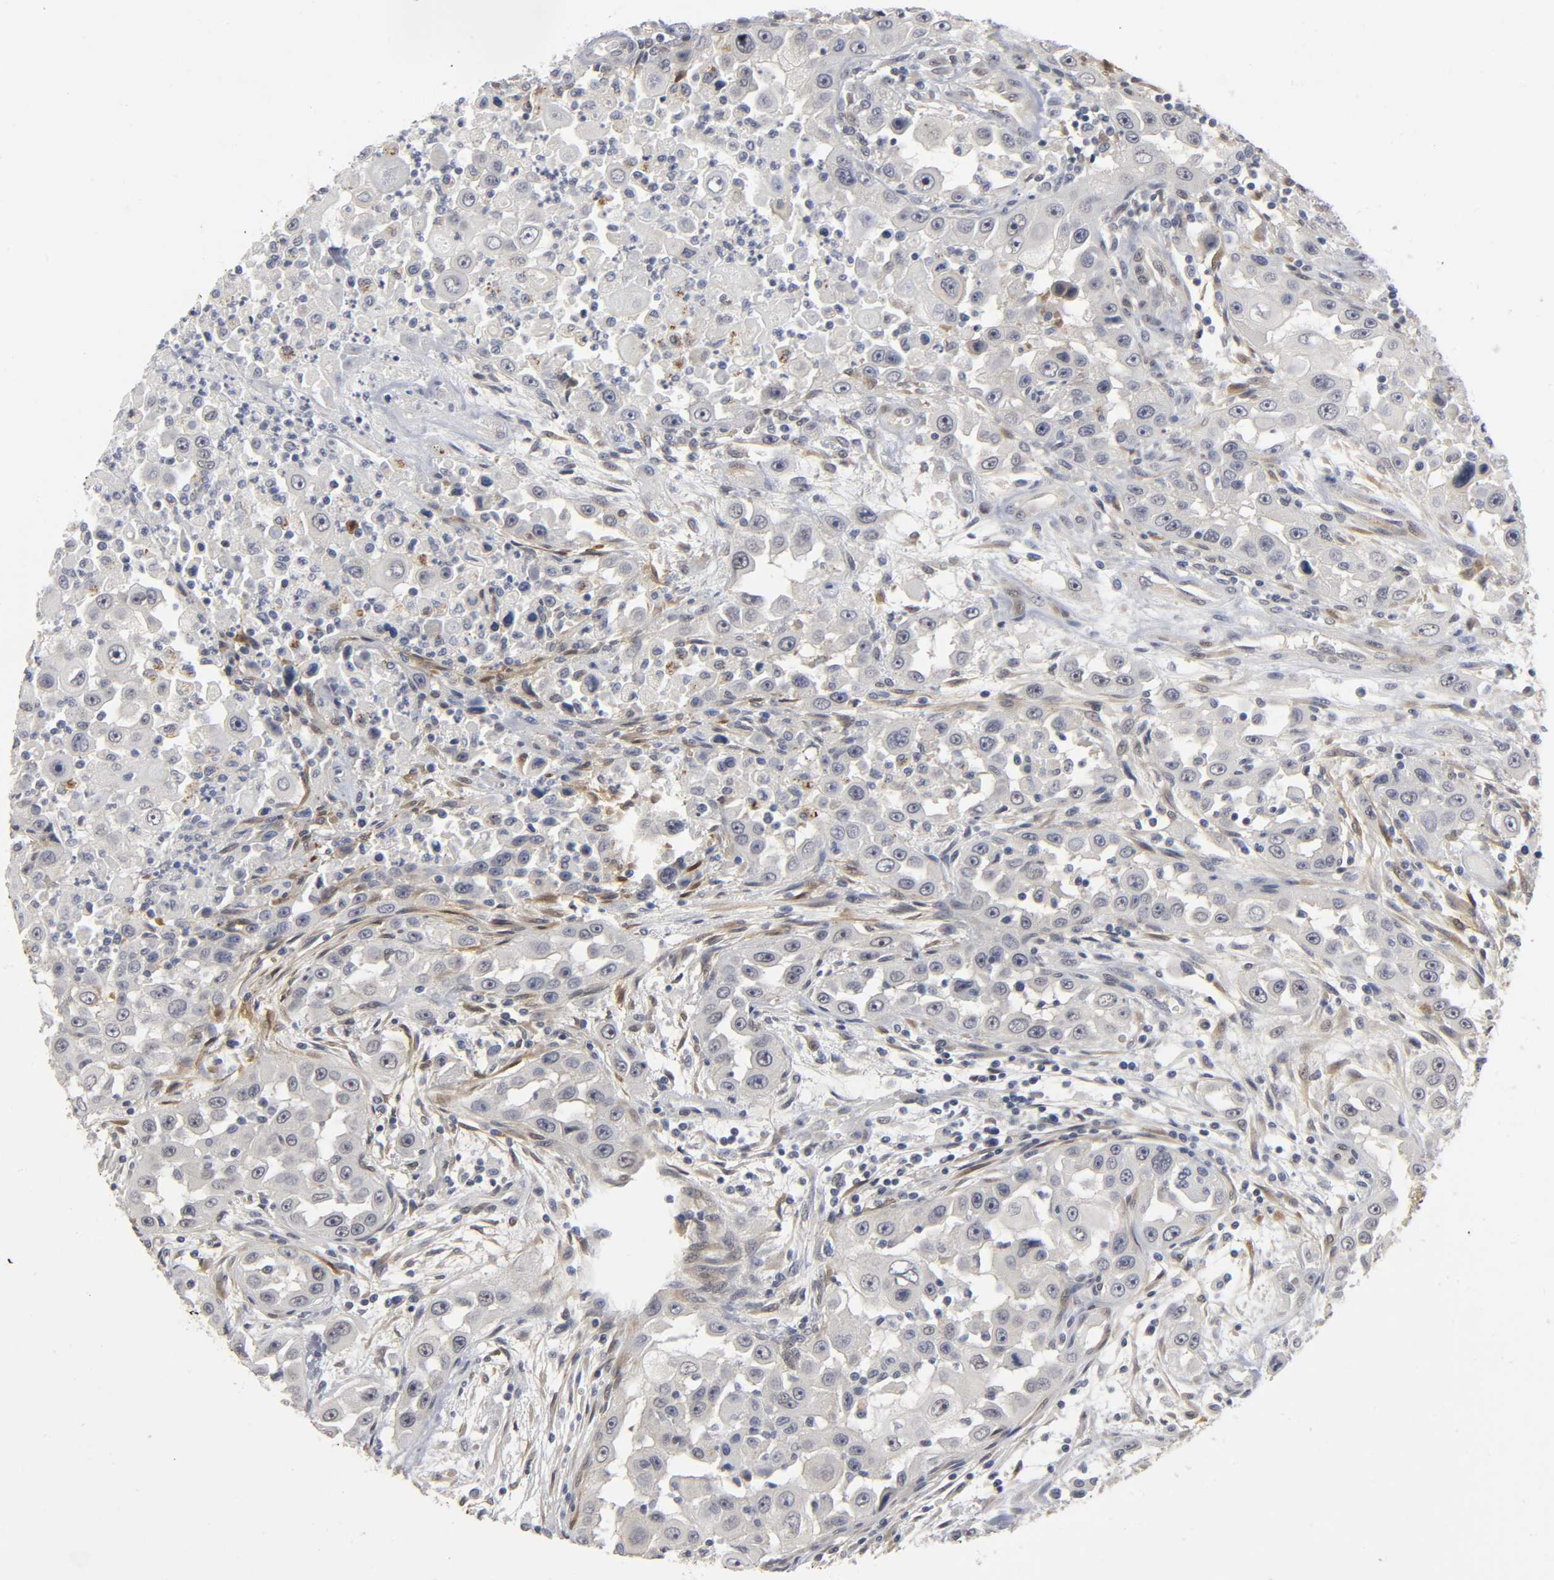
{"staining": {"intensity": "weak", "quantity": "<25%", "location": "cytoplasmic/membranous"}, "tissue": "head and neck cancer", "cell_type": "Tumor cells", "image_type": "cancer", "snomed": [{"axis": "morphology", "description": "Carcinoma, NOS"}, {"axis": "topography", "description": "Head-Neck"}], "caption": "Immunohistochemistry (IHC) photomicrograph of head and neck carcinoma stained for a protein (brown), which shows no positivity in tumor cells.", "gene": "PDLIM3", "patient": {"sex": "male", "age": 87}}